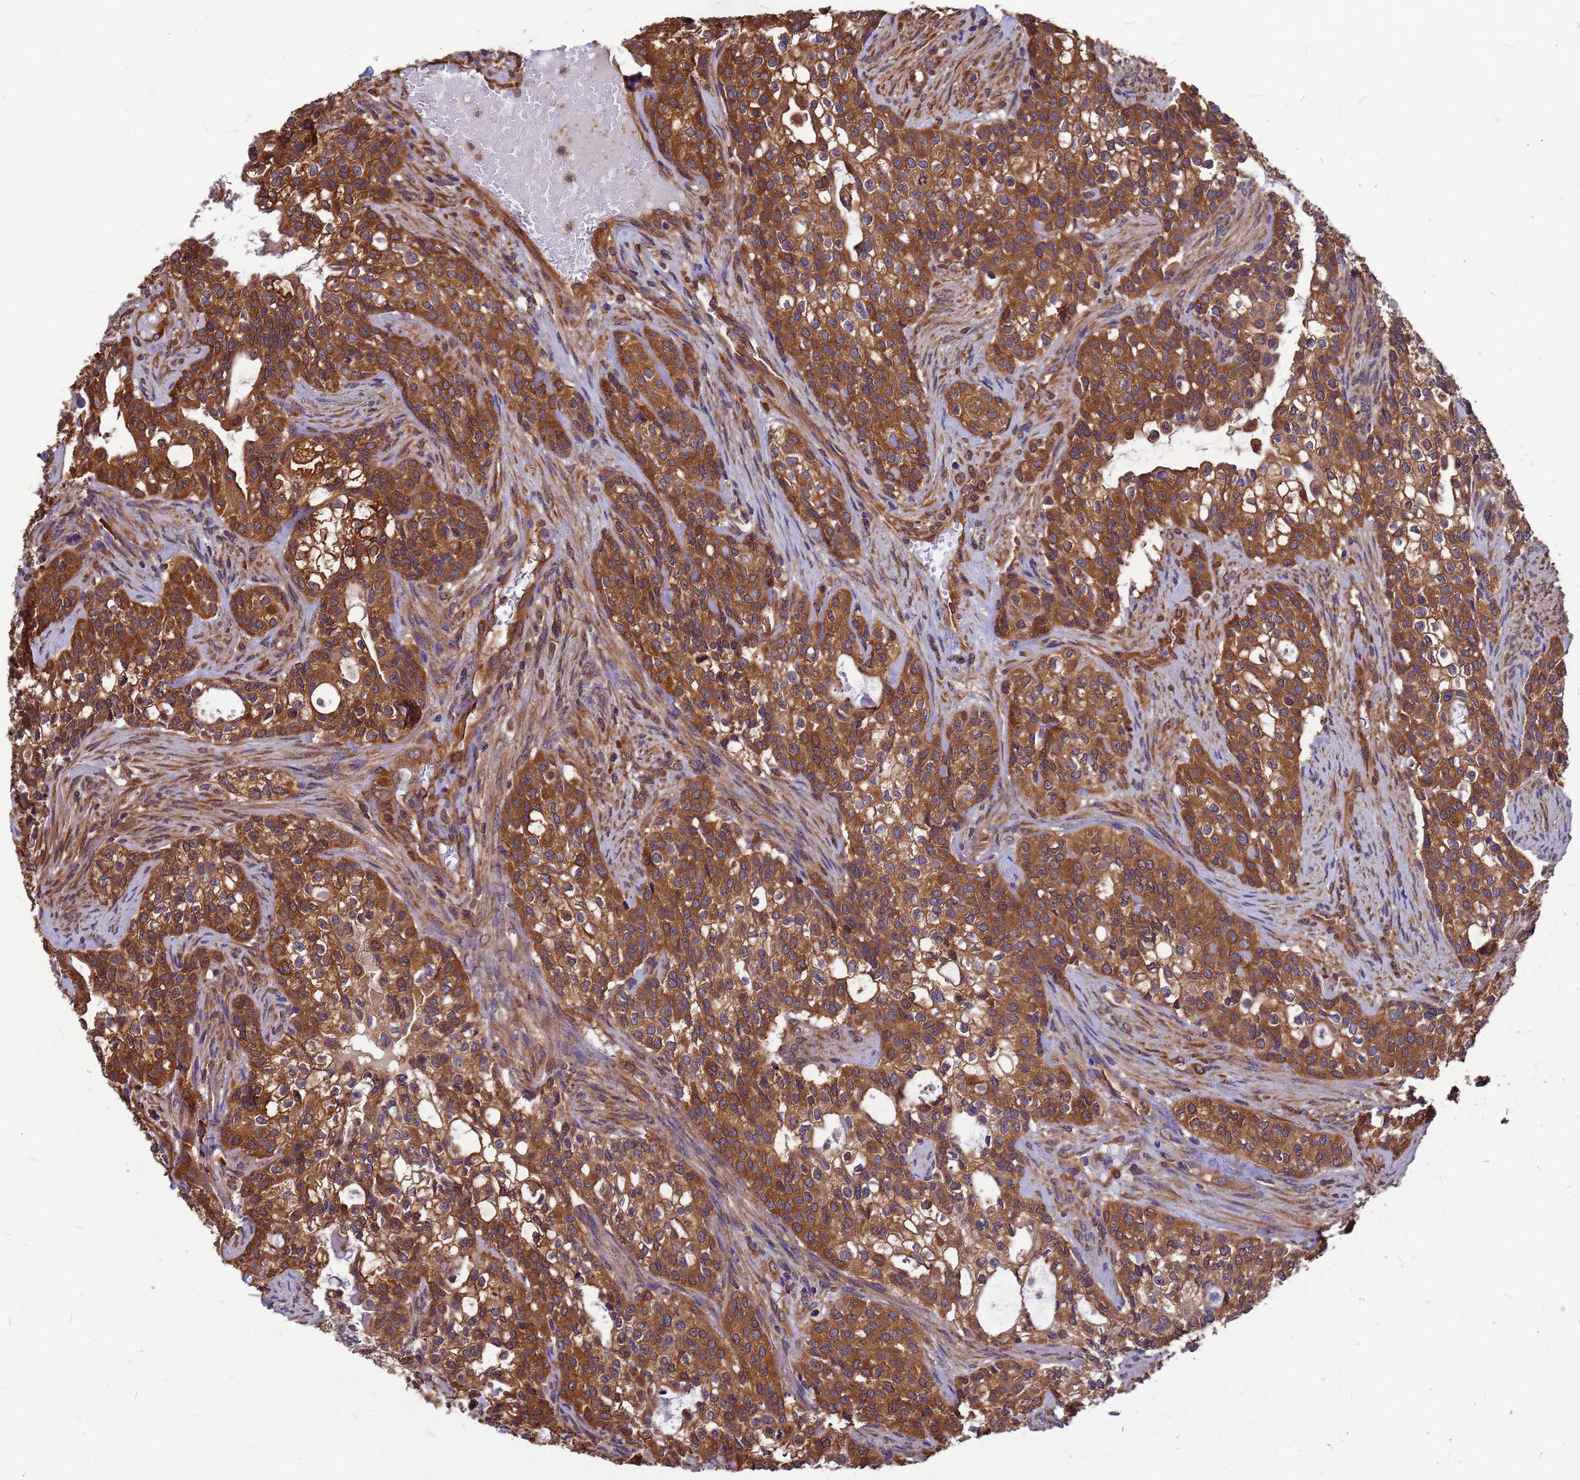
{"staining": {"intensity": "strong", "quantity": ">75%", "location": "cytoplasmic/membranous"}, "tissue": "head and neck cancer", "cell_type": "Tumor cells", "image_type": "cancer", "snomed": [{"axis": "morphology", "description": "Adenocarcinoma, NOS"}, {"axis": "topography", "description": "Head-Neck"}], "caption": "Immunohistochemistry (IHC) (DAB (3,3'-diaminobenzidine)) staining of head and neck adenocarcinoma demonstrates strong cytoplasmic/membranous protein staining in about >75% of tumor cells.", "gene": "GID4", "patient": {"sex": "male", "age": 81}}